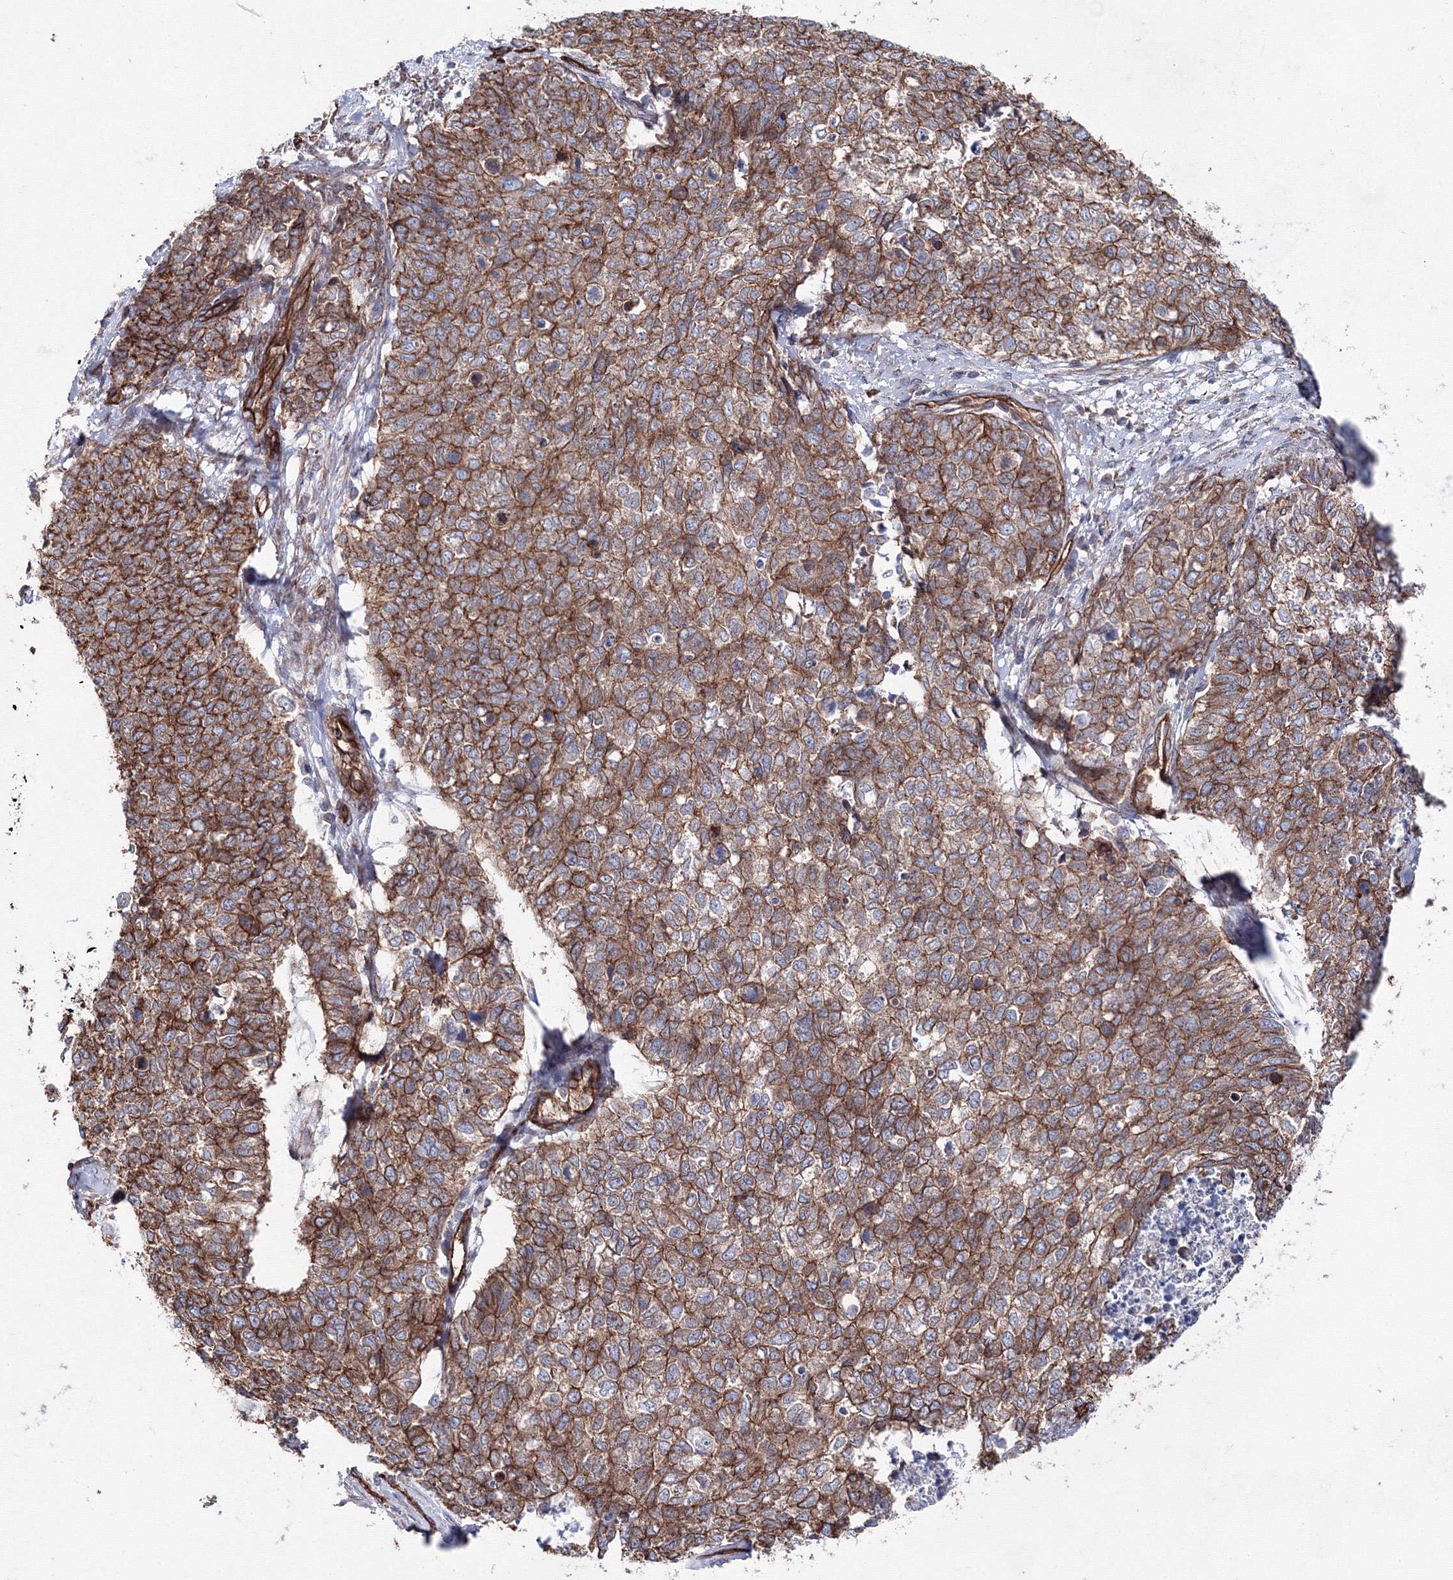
{"staining": {"intensity": "strong", "quantity": ">75%", "location": "cytoplasmic/membranous"}, "tissue": "cervical cancer", "cell_type": "Tumor cells", "image_type": "cancer", "snomed": [{"axis": "morphology", "description": "Squamous cell carcinoma, NOS"}, {"axis": "topography", "description": "Cervix"}], "caption": "Immunohistochemistry (IHC) histopathology image of neoplastic tissue: human cervical squamous cell carcinoma stained using immunohistochemistry (IHC) reveals high levels of strong protein expression localized specifically in the cytoplasmic/membranous of tumor cells, appearing as a cytoplasmic/membranous brown color.", "gene": "ANKRD37", "patient": {"sex": "female", "age": 63}}